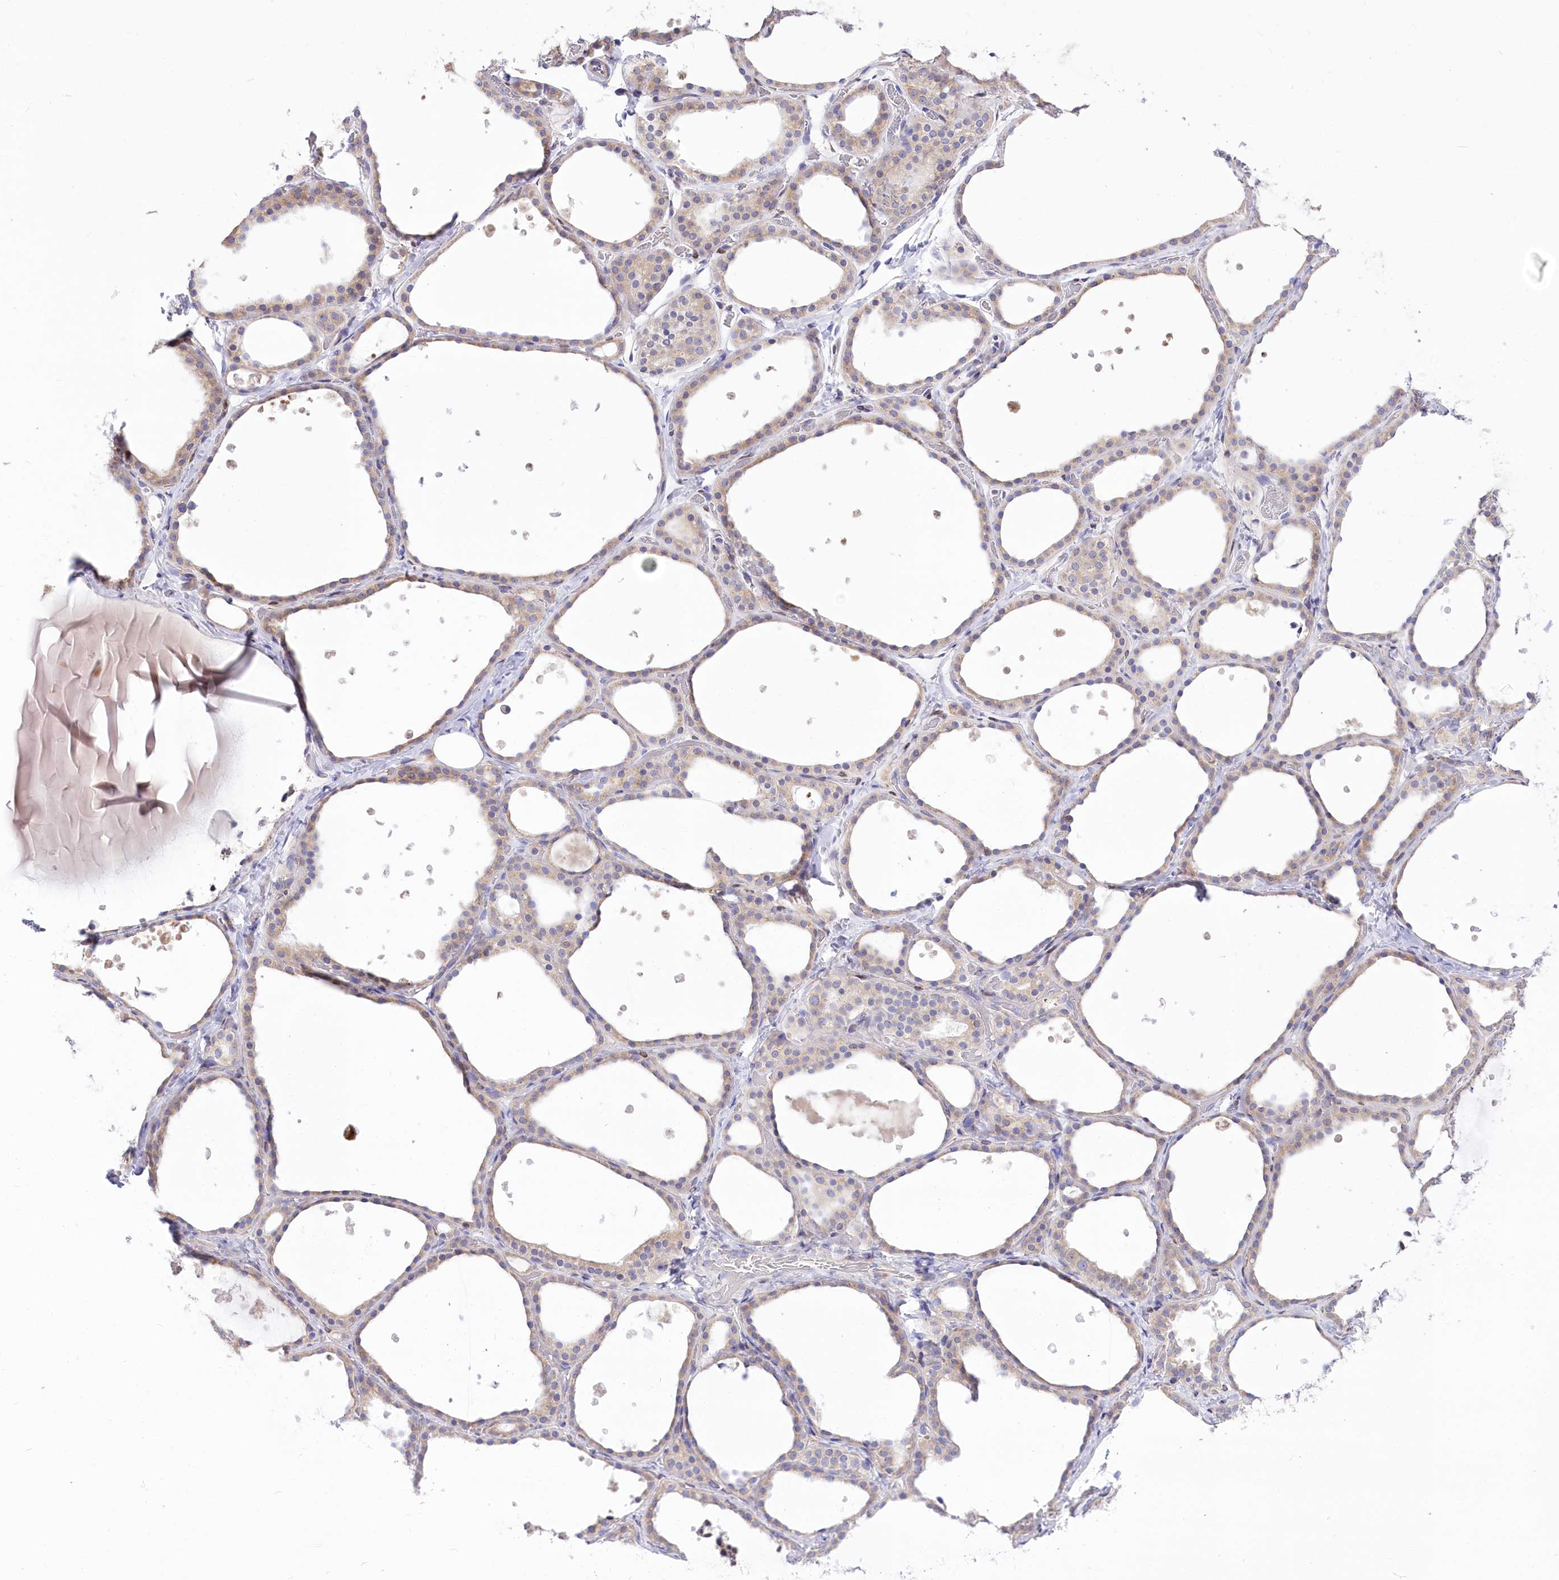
{"staining": {"intensity": "weak", "quantity": "25%-75%", "location": "cytoplasmic/membranous"}, "tissue": "thyroid gland", "cell_type": "Glandular cells", "image_type": "normal", "snomed": [{"axis": "morphology", "description": "Normal tissue, NOS"}, {"axis": "topography", "description": "Thyroid gland"}], "caption": "Immunohistochemical staining of normal thyroid gland reveals low levels of weak cytoplasmic/membranous positivity in about 25%-75% of glandular cells. The protein of interest is stained brown, and the nuclei are stained in blue (DAB IHC with brightfield microscopy, high magnification).", "gene": "STT3B", "patient": {"sex": "female", "age": 44}}